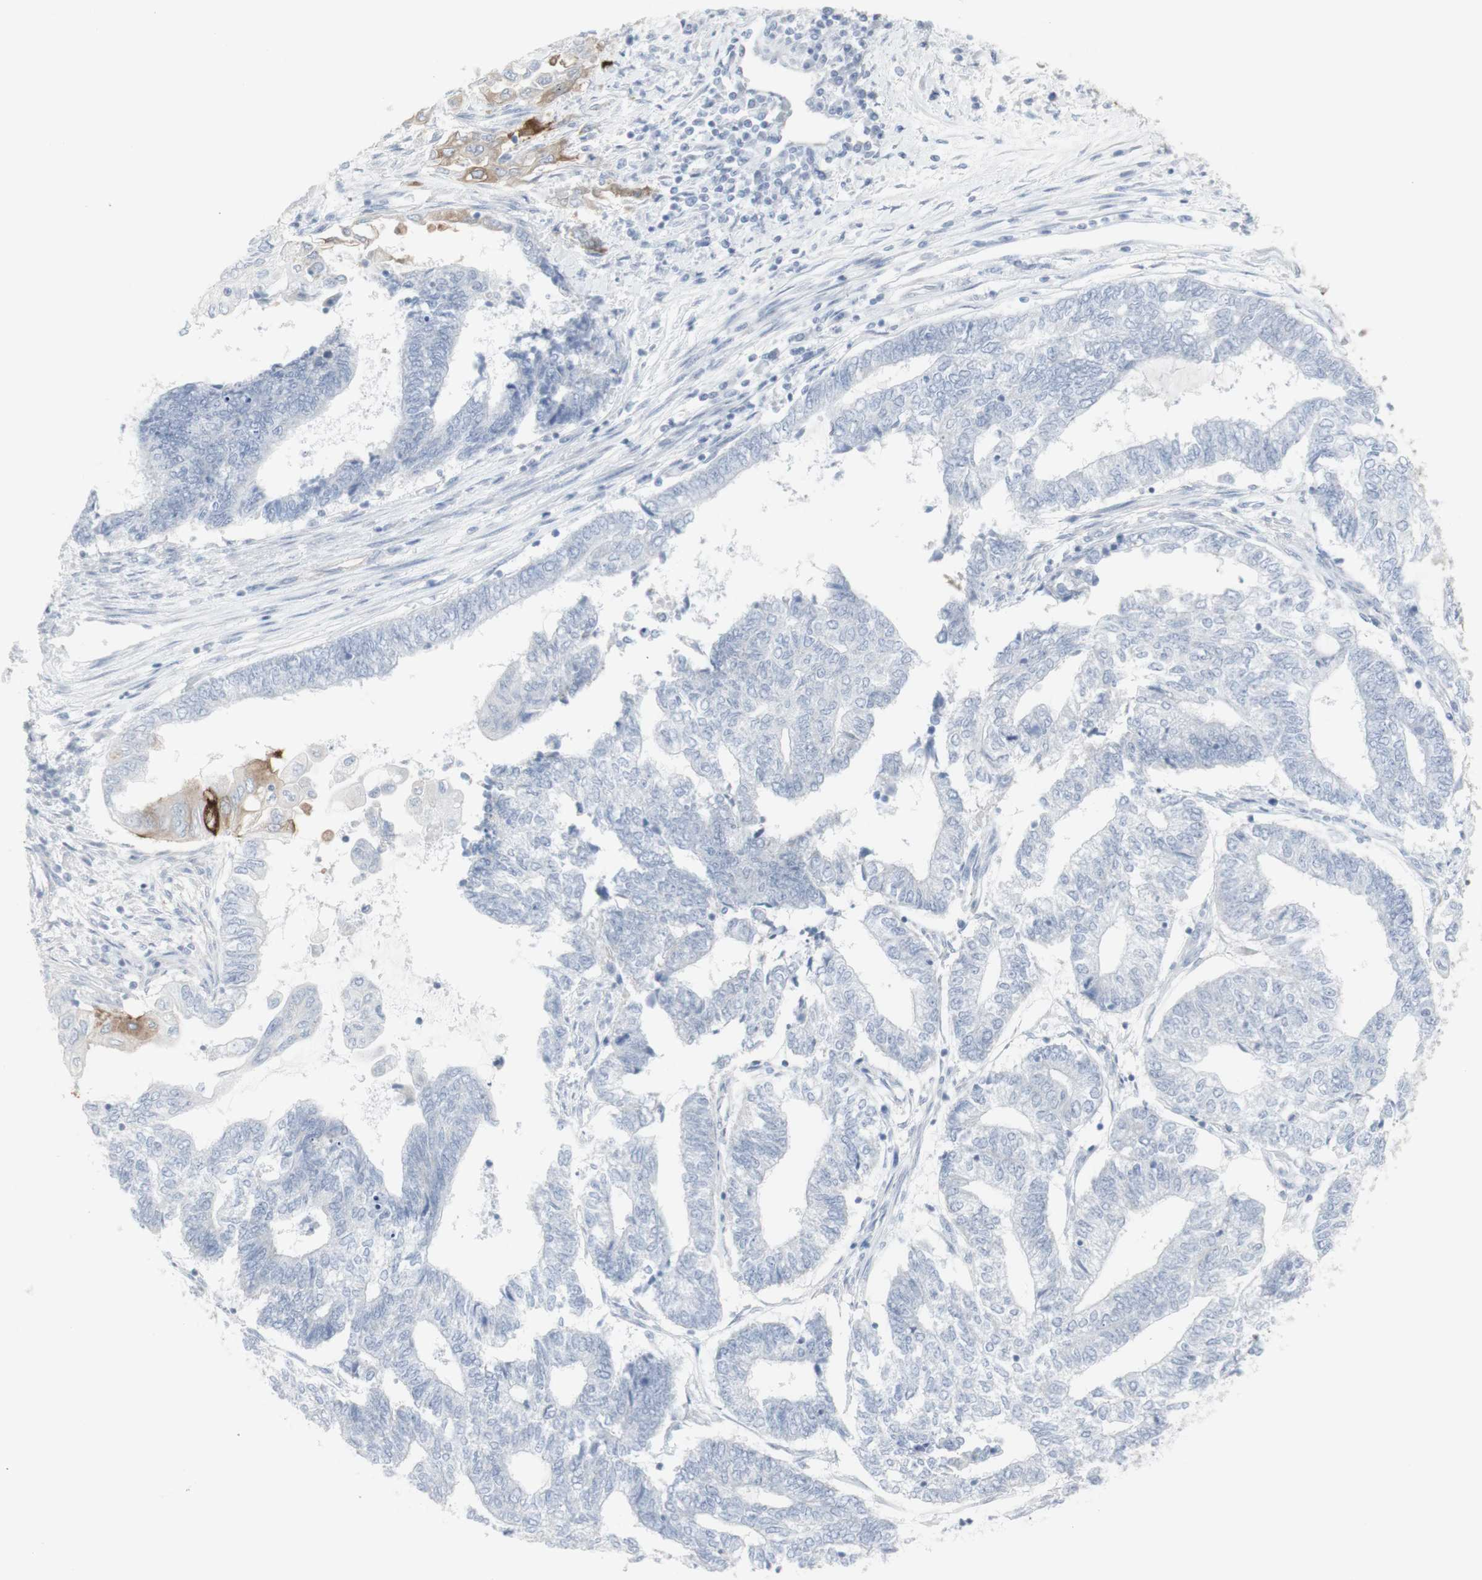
{"staining": {"intensity": "negative", "quantity": "none", "location": "none"}, "tissue": "endometrial cancer", "cell_type": "Tumor cells", "image_type": "cancer", "snomed": [{"axis": "morphology", "description": "Adenocarcinoma, NOS"}, {"axis": "topography", "description": "Uterus"}, {"axis": "topography", "description": "Endometrium"}], "caption": "Immunohistochemistry (IHC) of endometrial cancer demonstrates no expression in tumor cells.", "gene": "ENSG00000198211", "patient": {"sex": "female", "age": 70}}